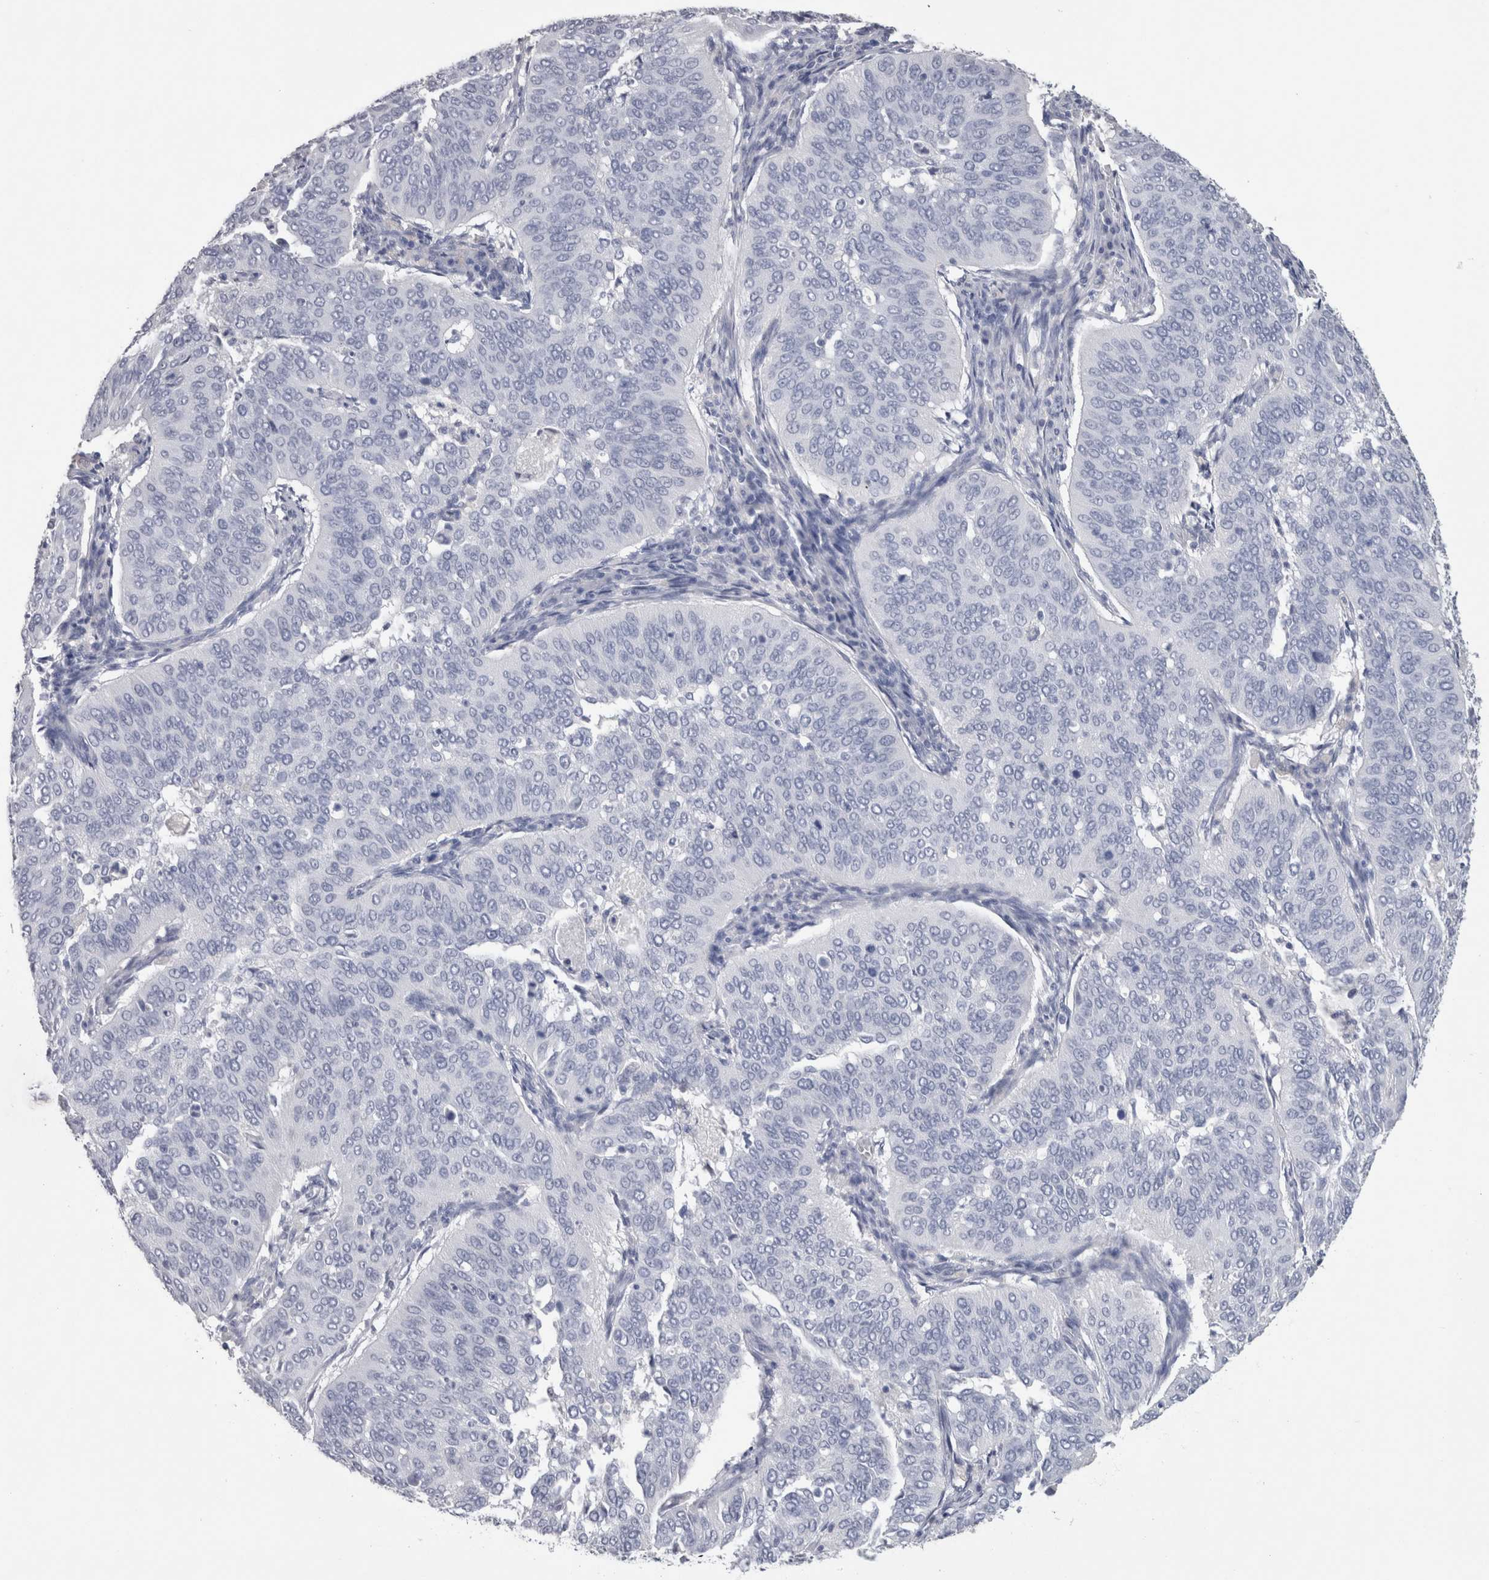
{"staining": {"intensity": "negative", "quantity": "none", "location": "none"}, "tissue": "cervical cancer", "cell_type": "Tumor cells", "image_type": "cancer", "snomed": [{"axis": "morphology", "description": "Normal tissue, NOS"}, {"axis": "morphology", "description": "Squamous cell carcinoma, NOS"}, {"axis": "topography", "description": "Cervix"}], "caption": "Image shows no protein positivity in tumor cells of cervical cancer (squamous cell carcinoma) tissue. The staining is performed using DAB brown chromogen with nuclei counter-stained in using hematoxylin.", "gene": "CA8", "patient": {"sex": "female", "age": 39}}